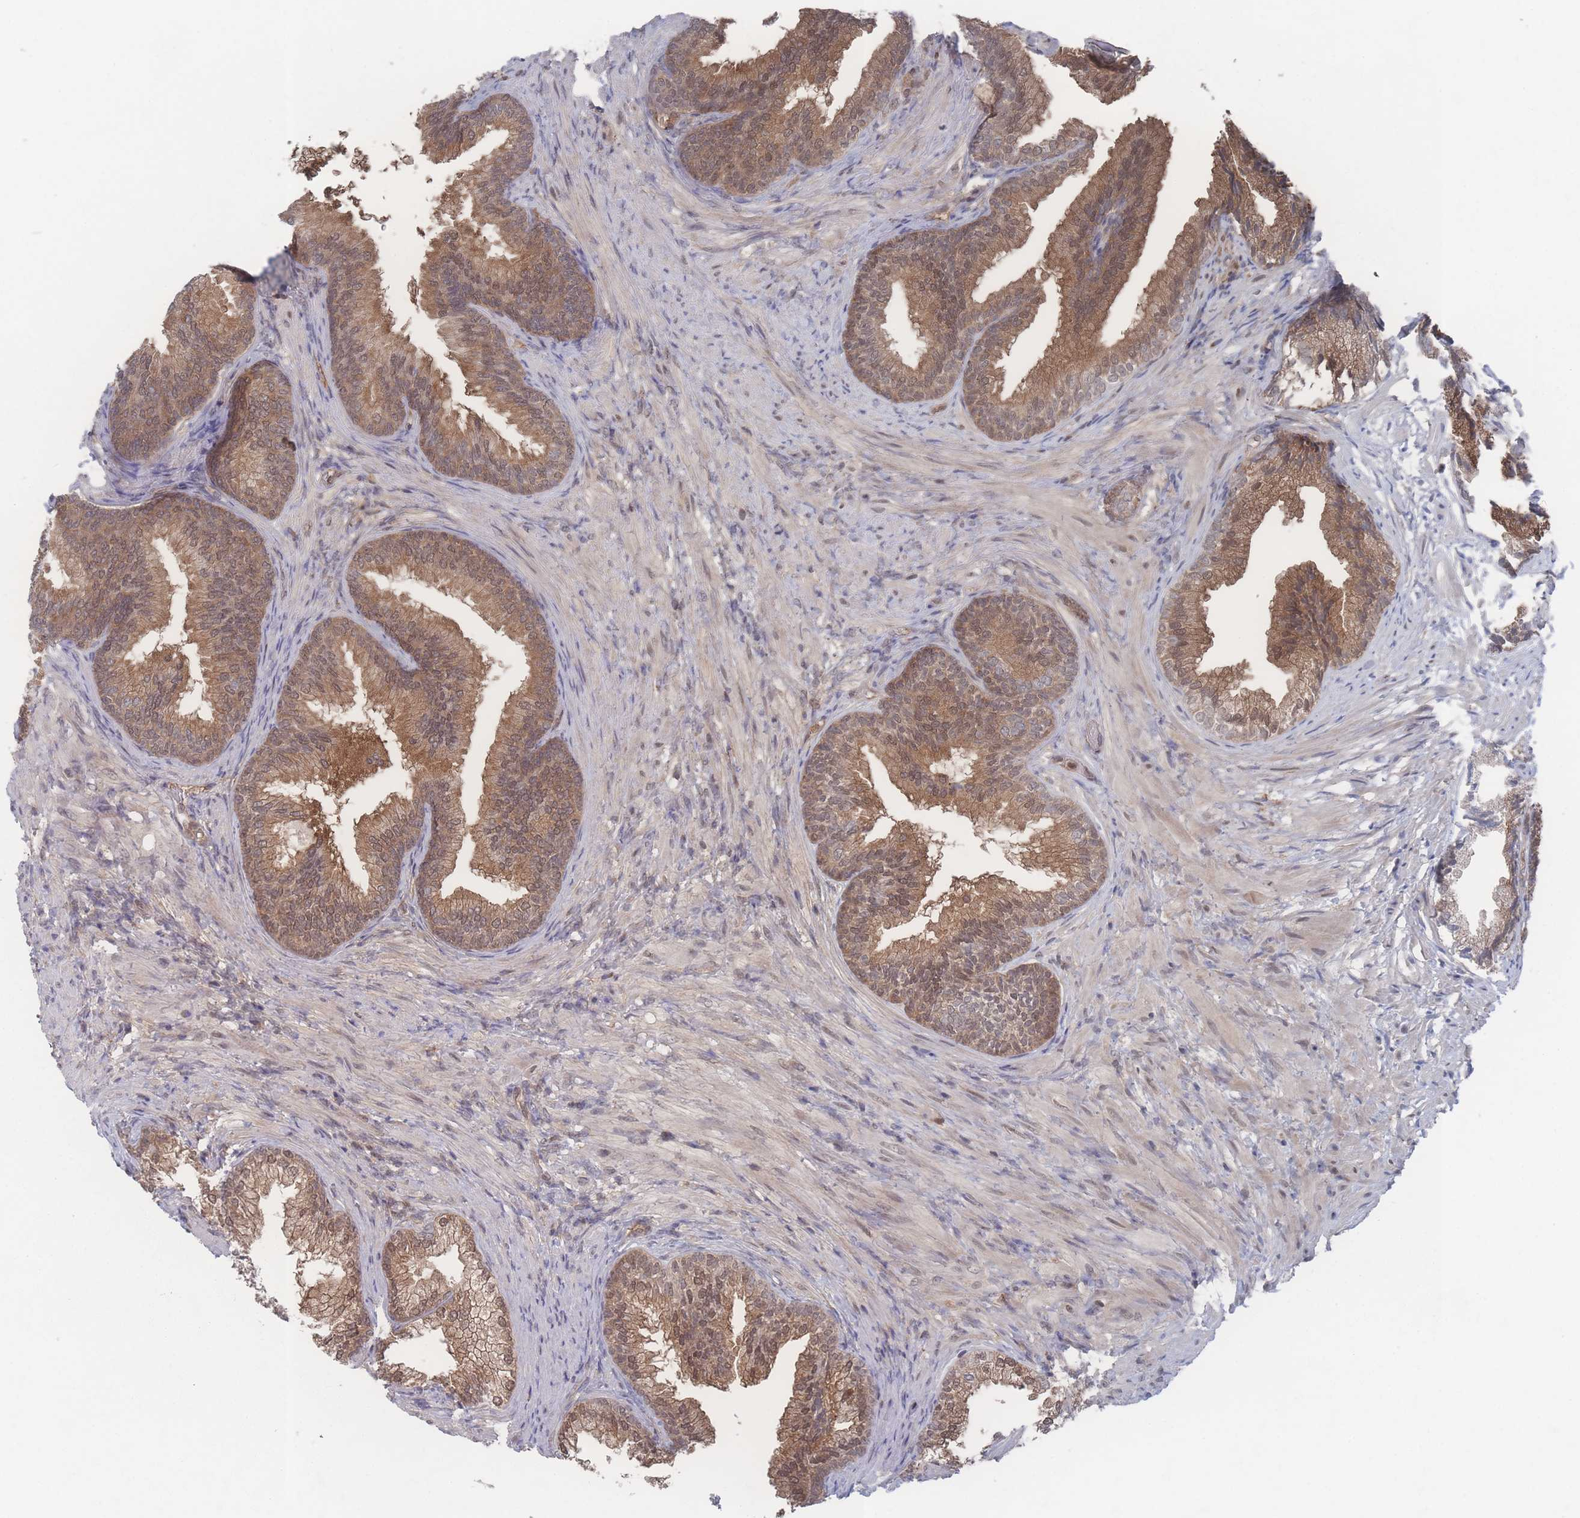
{"staining": {"intensity": "moderate", "quantity": ">75%", "location": "cytoplasmic/membranous,nuclear"}, "tissue": "prostate", "cell_type": "Glandular cells", "image_type": "normal", "snomed": [{"axis": "morphology", "description": "Normal tissue, NOS"}, {"axis": "topography", "description": "Prostate"}], "caption": "Immunohistochemistry of benign human prostate reveals medium levels of moderate cytoplasmic/membranous,nuclear positivity in about >75% of glandular cells.", "gene": "PSMA1", "patient": {"sex": "male", "age": 76}}